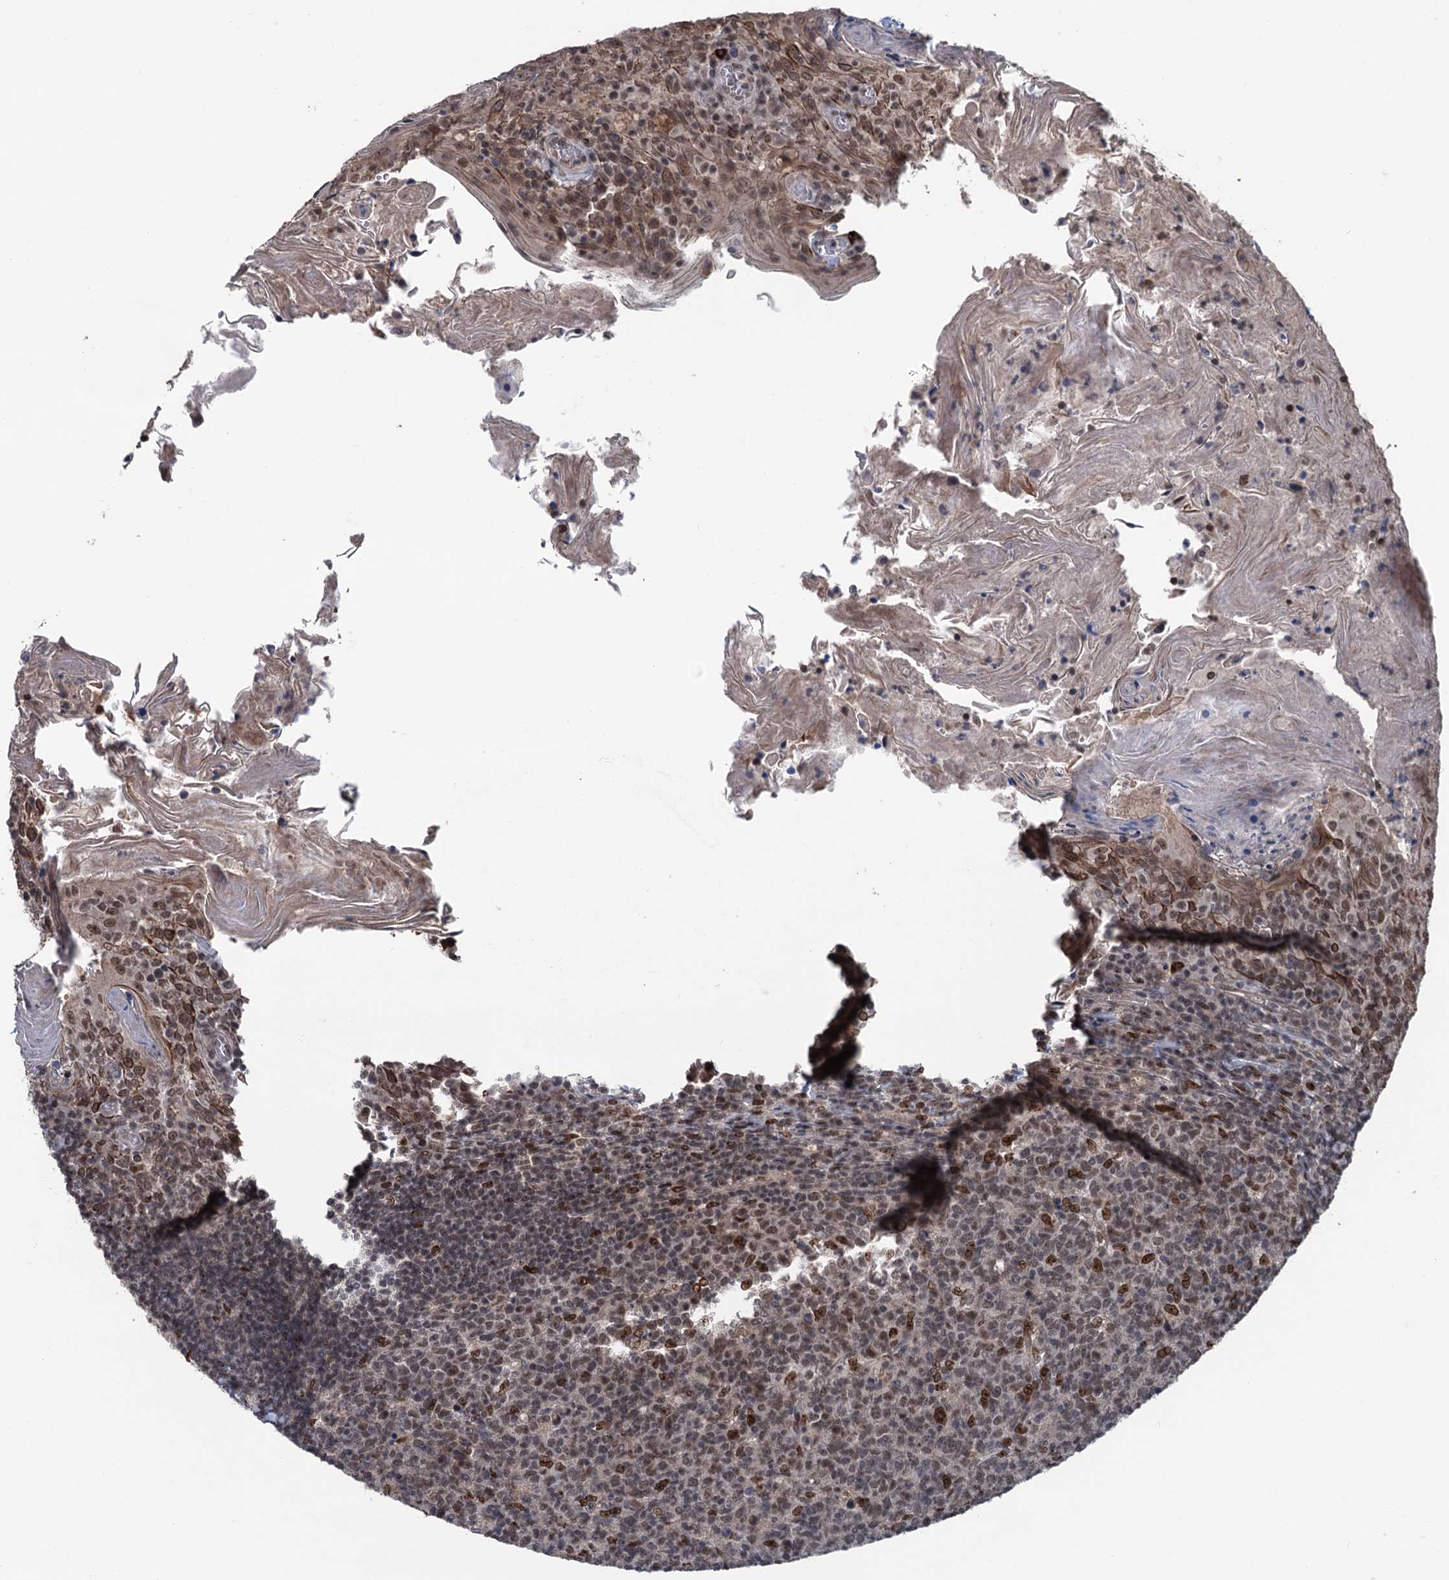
{"staining": {"intensity": "moderate", "quantity": "<25%", "location": "nuclear"}, "tissue": "tonsil", "cell_type": "Germinal center cells", "image_type": "normal", "snomed": [{"axis": "morphology", "description": "Normal tissue, NOS"}, {"axis": "topography", "description": "Tonsil"}], "caption": "A histopathology image of human tonsil stained for a protein demonstrates moderate nuclear brown staining in germinal center cells. Immunohistochemistry (ihc) stains the protein in brown and the nuclei are stained blue.", "gene": "RASSF4", "patient": {"sex": "female", "age": 10}}